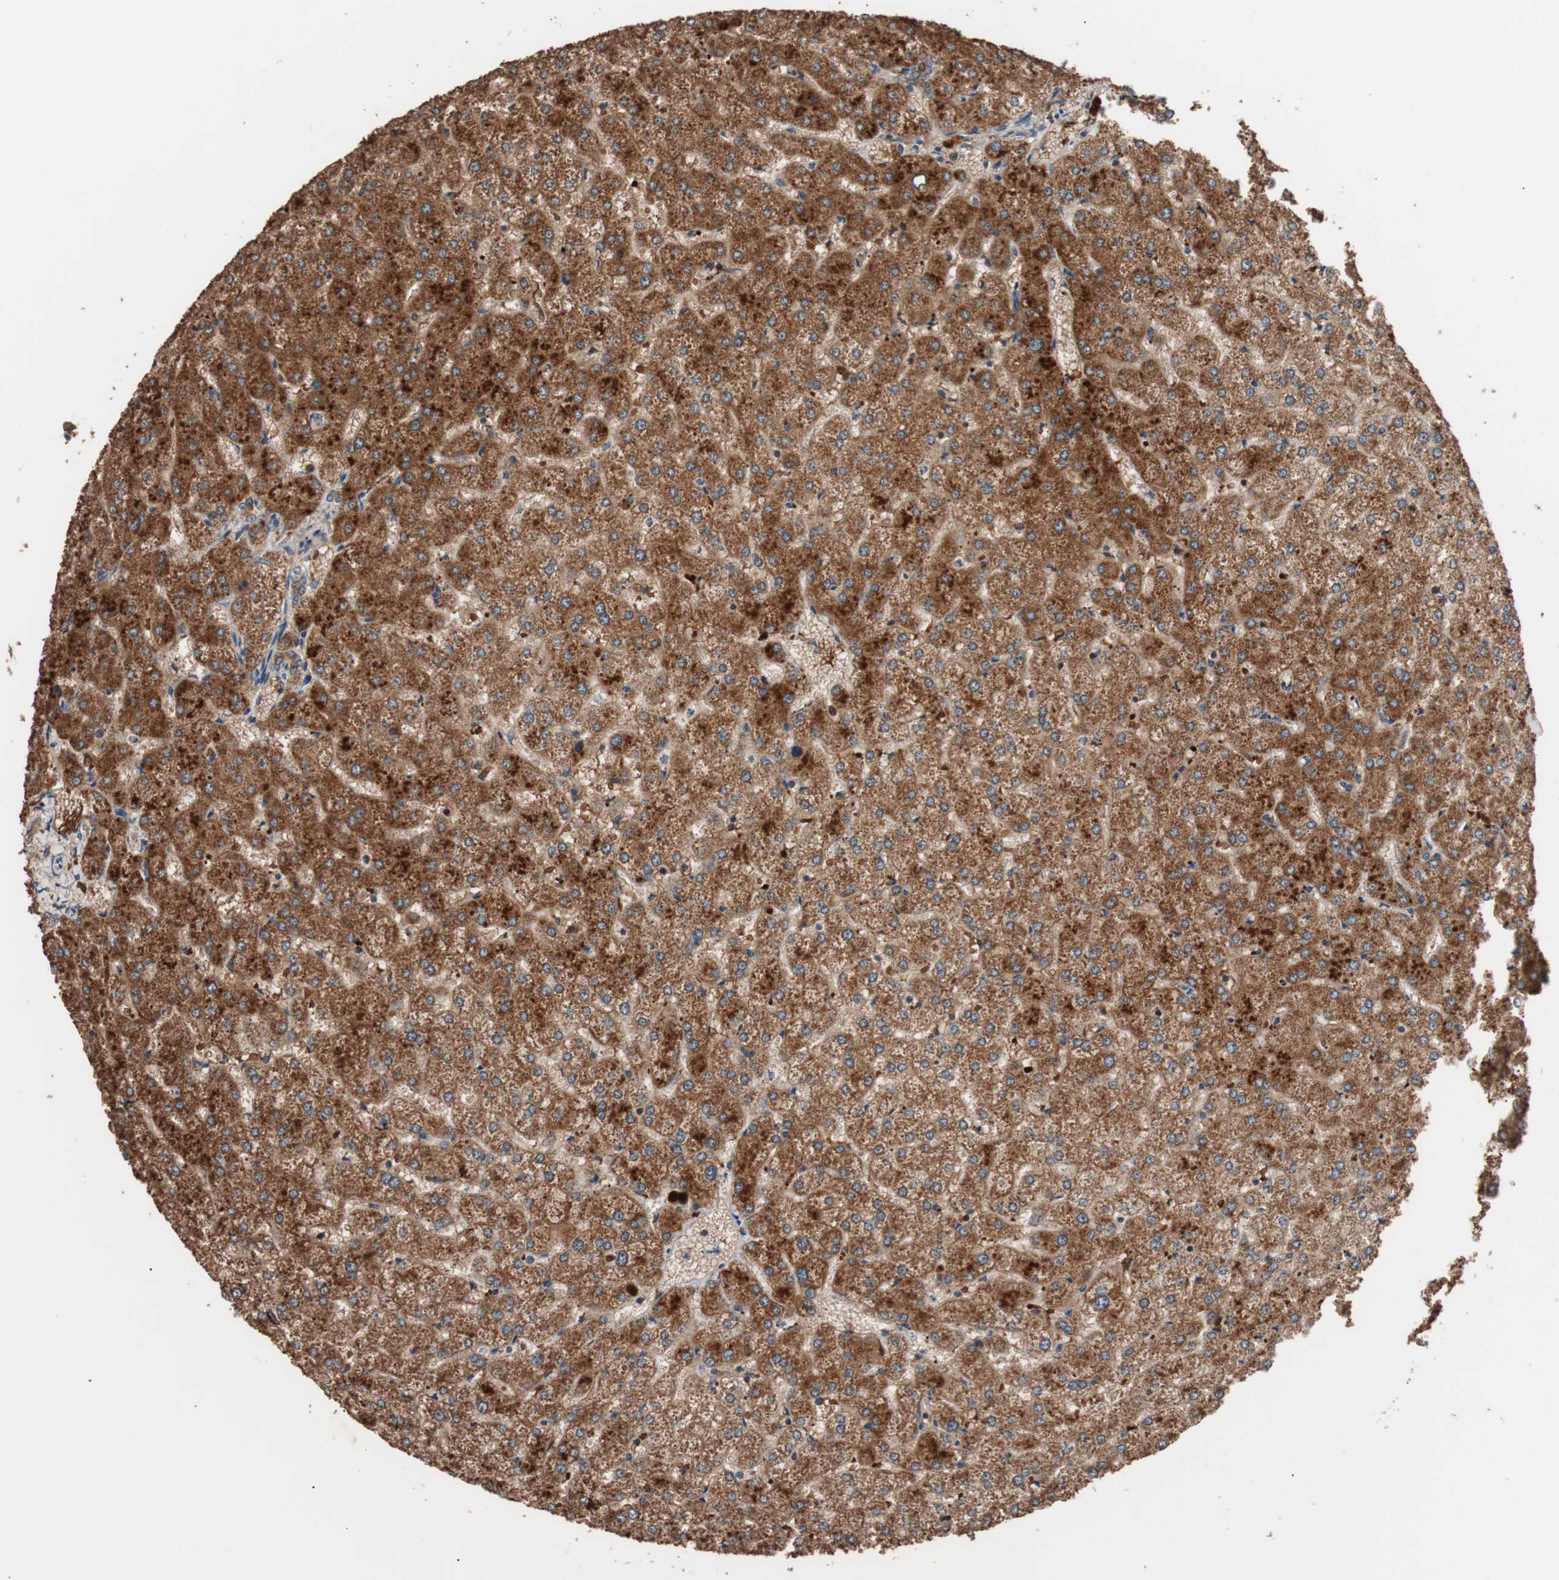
{"staining": {"intensity": "moderate", "quantity": ">75%", "location": "cytoplasmic/membranous"}, "tissue": "liver", "cell_type": "Cholangiocytes", "image_type": "normal", "snomed": [{"axis": "morphology", "description": "Normal tissue, NOS"}, {"axis": "topography", "description": "Liver"}], "caption": "Protein staining of benign liver demonstrates moderate cytoplasmic/membranous positivity in about >75% of cholangiocytes.", "gene": "GLYCTK", "patient": {"sex": "female", "age": 32}}